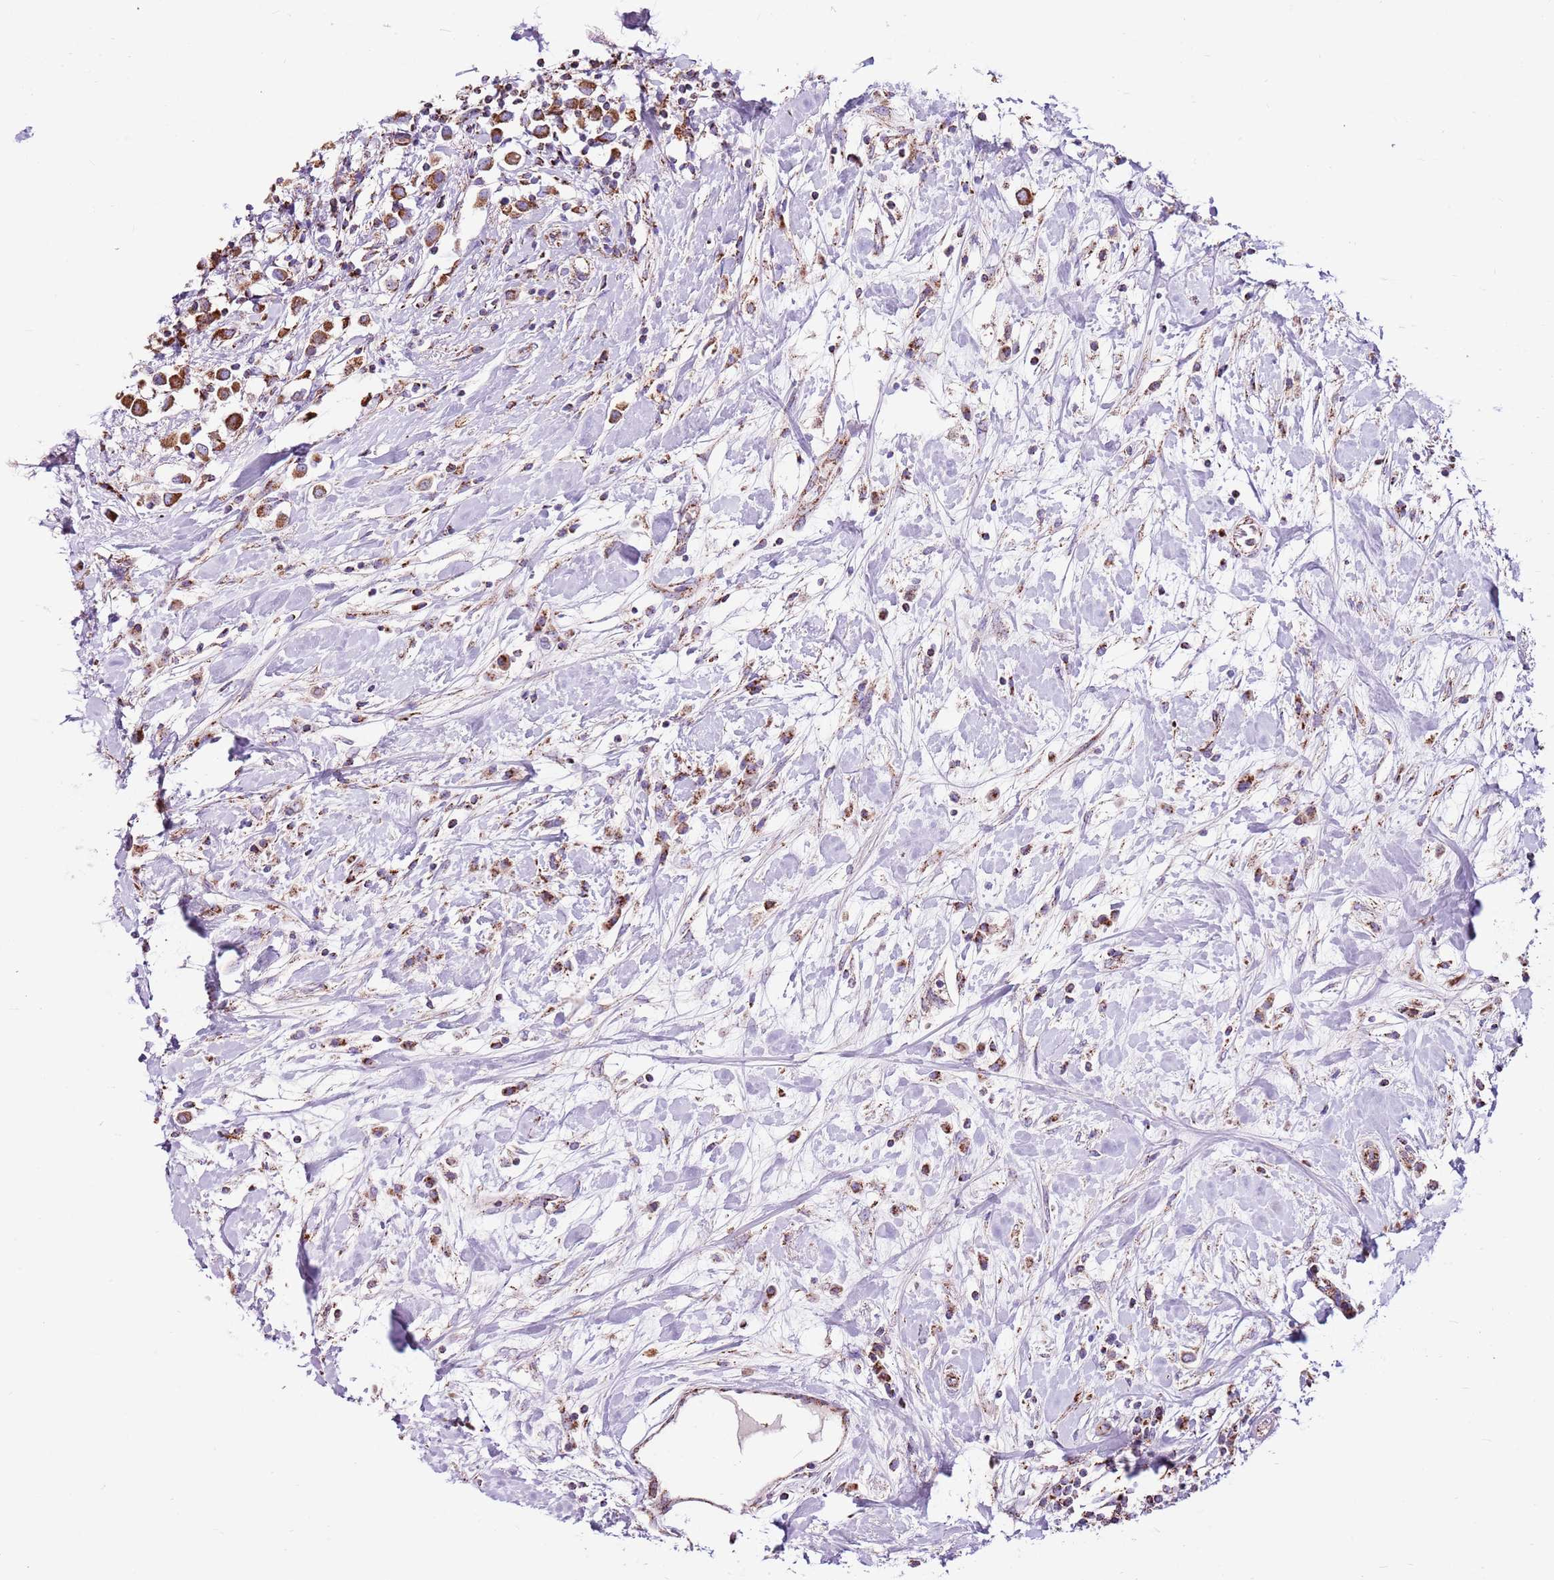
{"staining": {"intensity": "moderate", "quantity": ">75%", "location": "cytoplasmic/membranous"}, "tissue": "breast cancer", "cell_type": "Tumor cells", "image_type": "cancer", "snomed": [{"axis": "morphology", "description": "Duct carcinoma"}, {"axis": "topography", "description": "Breast"}], "caption": "Breast infiltrating ductal carcinoma tissue demonstrates moderate cytoplasmic/membranous positivity in approximately >75% of tumor cells, visualized by immunohistochemistry.", "gene": "HECTD4", "patient": {"sex": "female", "age": 61}}